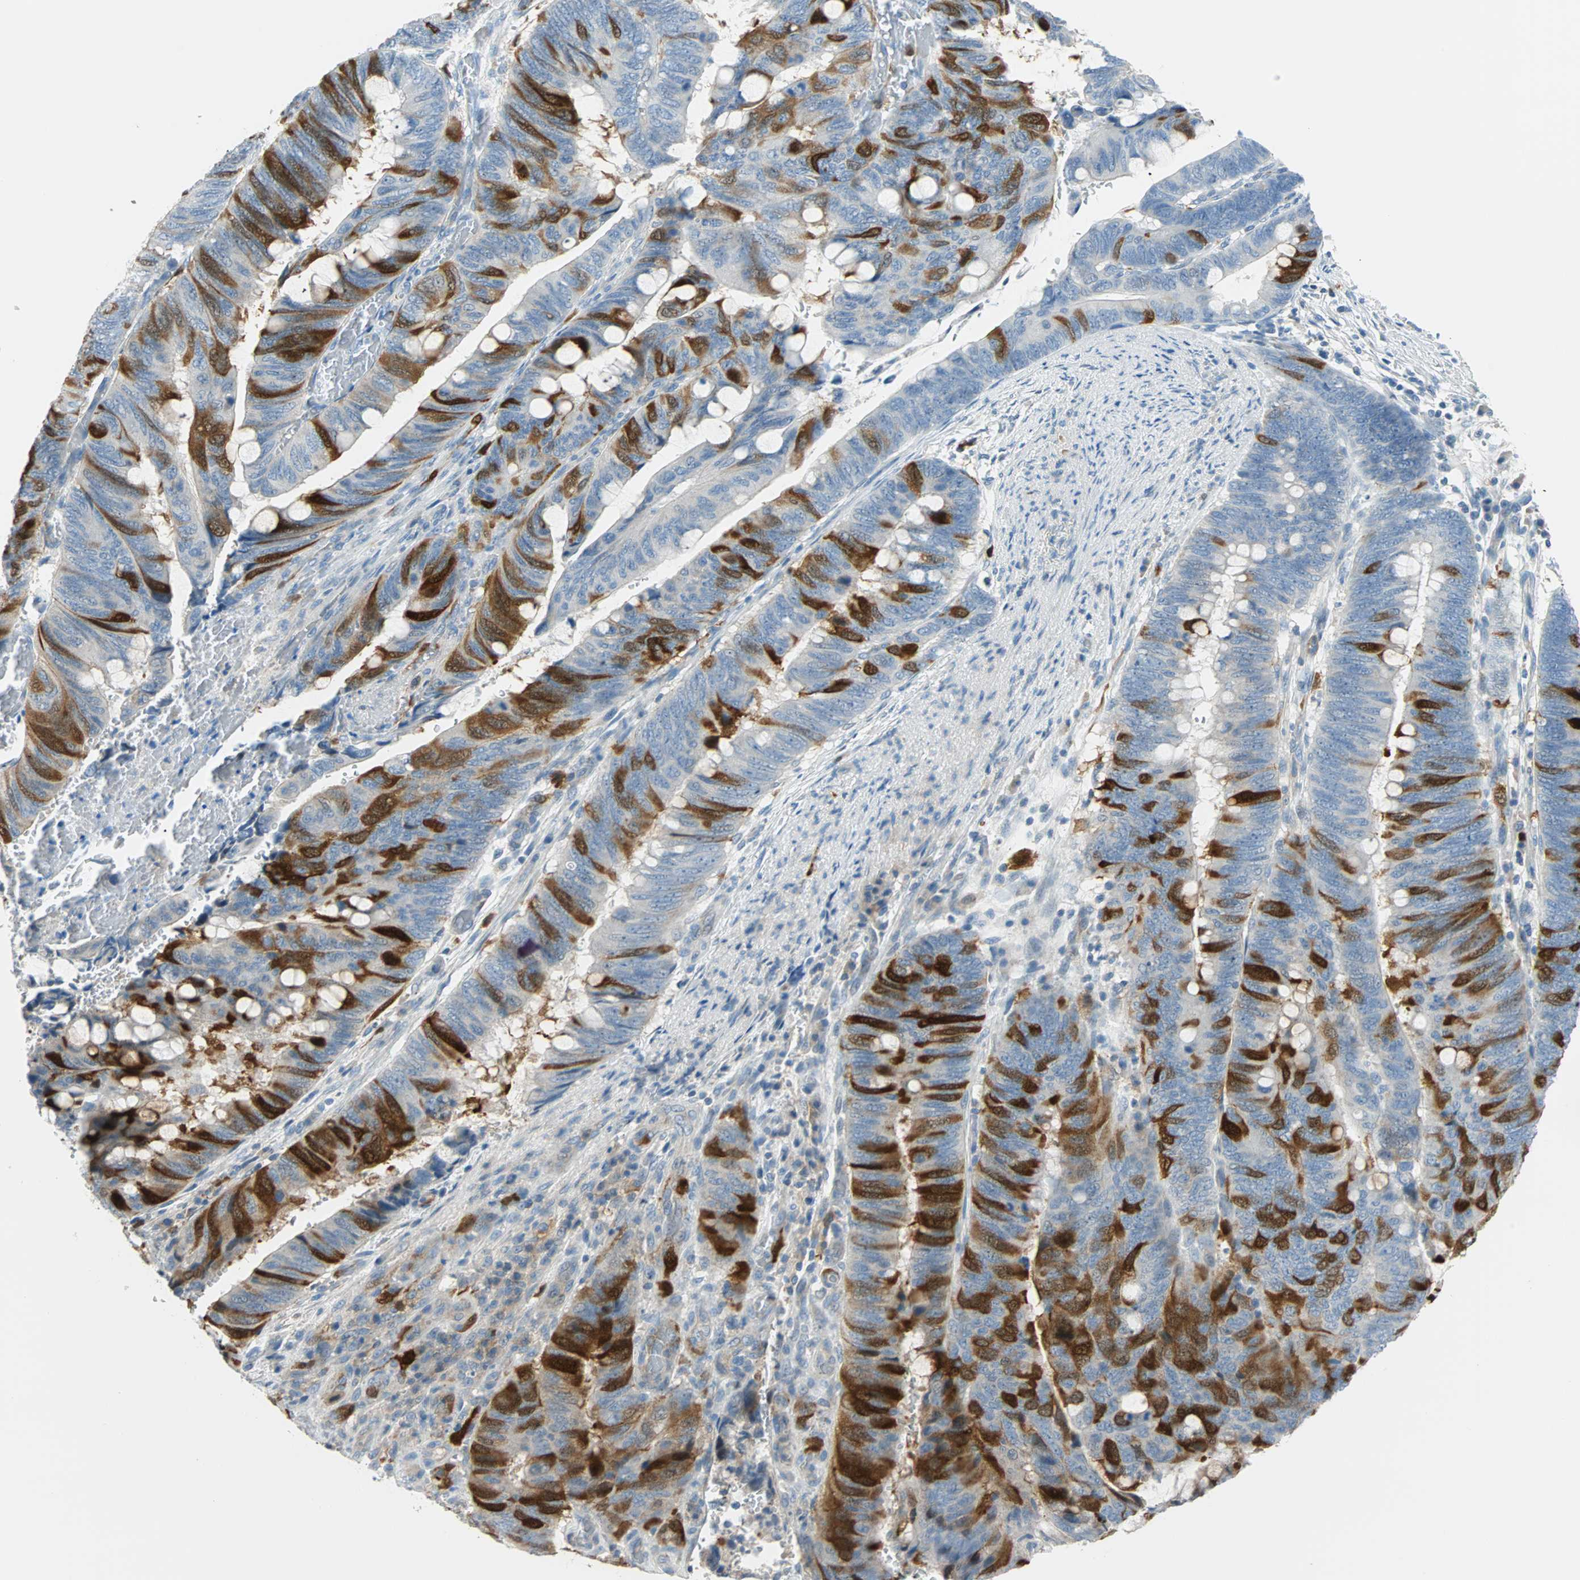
{"staining": {"intensity": "strong", "quantity": "25%-75%", "location": "cytoplasmic/membranous,nuclear"}, "tissue": "colorectal cancer", "cell_type": "Tumor cells", "image_type": "cancer", "snomed": [{"axis": "morphology", "description": "Normal tissue, NOS"}, {"axis": "morphology", "description": "Adenocarcinoma, NOS"}, {"axis": "topography", "description": "Rectum"}, {"axis": "topography", "description": "Peripheral nerve tissue"}], "caption": "This is a micrograph of immunohistochemistry staining of adenocarcinoma (colorectal), which shows strong expression in the cytoplasmic/membranous and nuclear of tumor cells.", "gene": "PTTG1", "patient": {"sex": "male", "age": 92}}